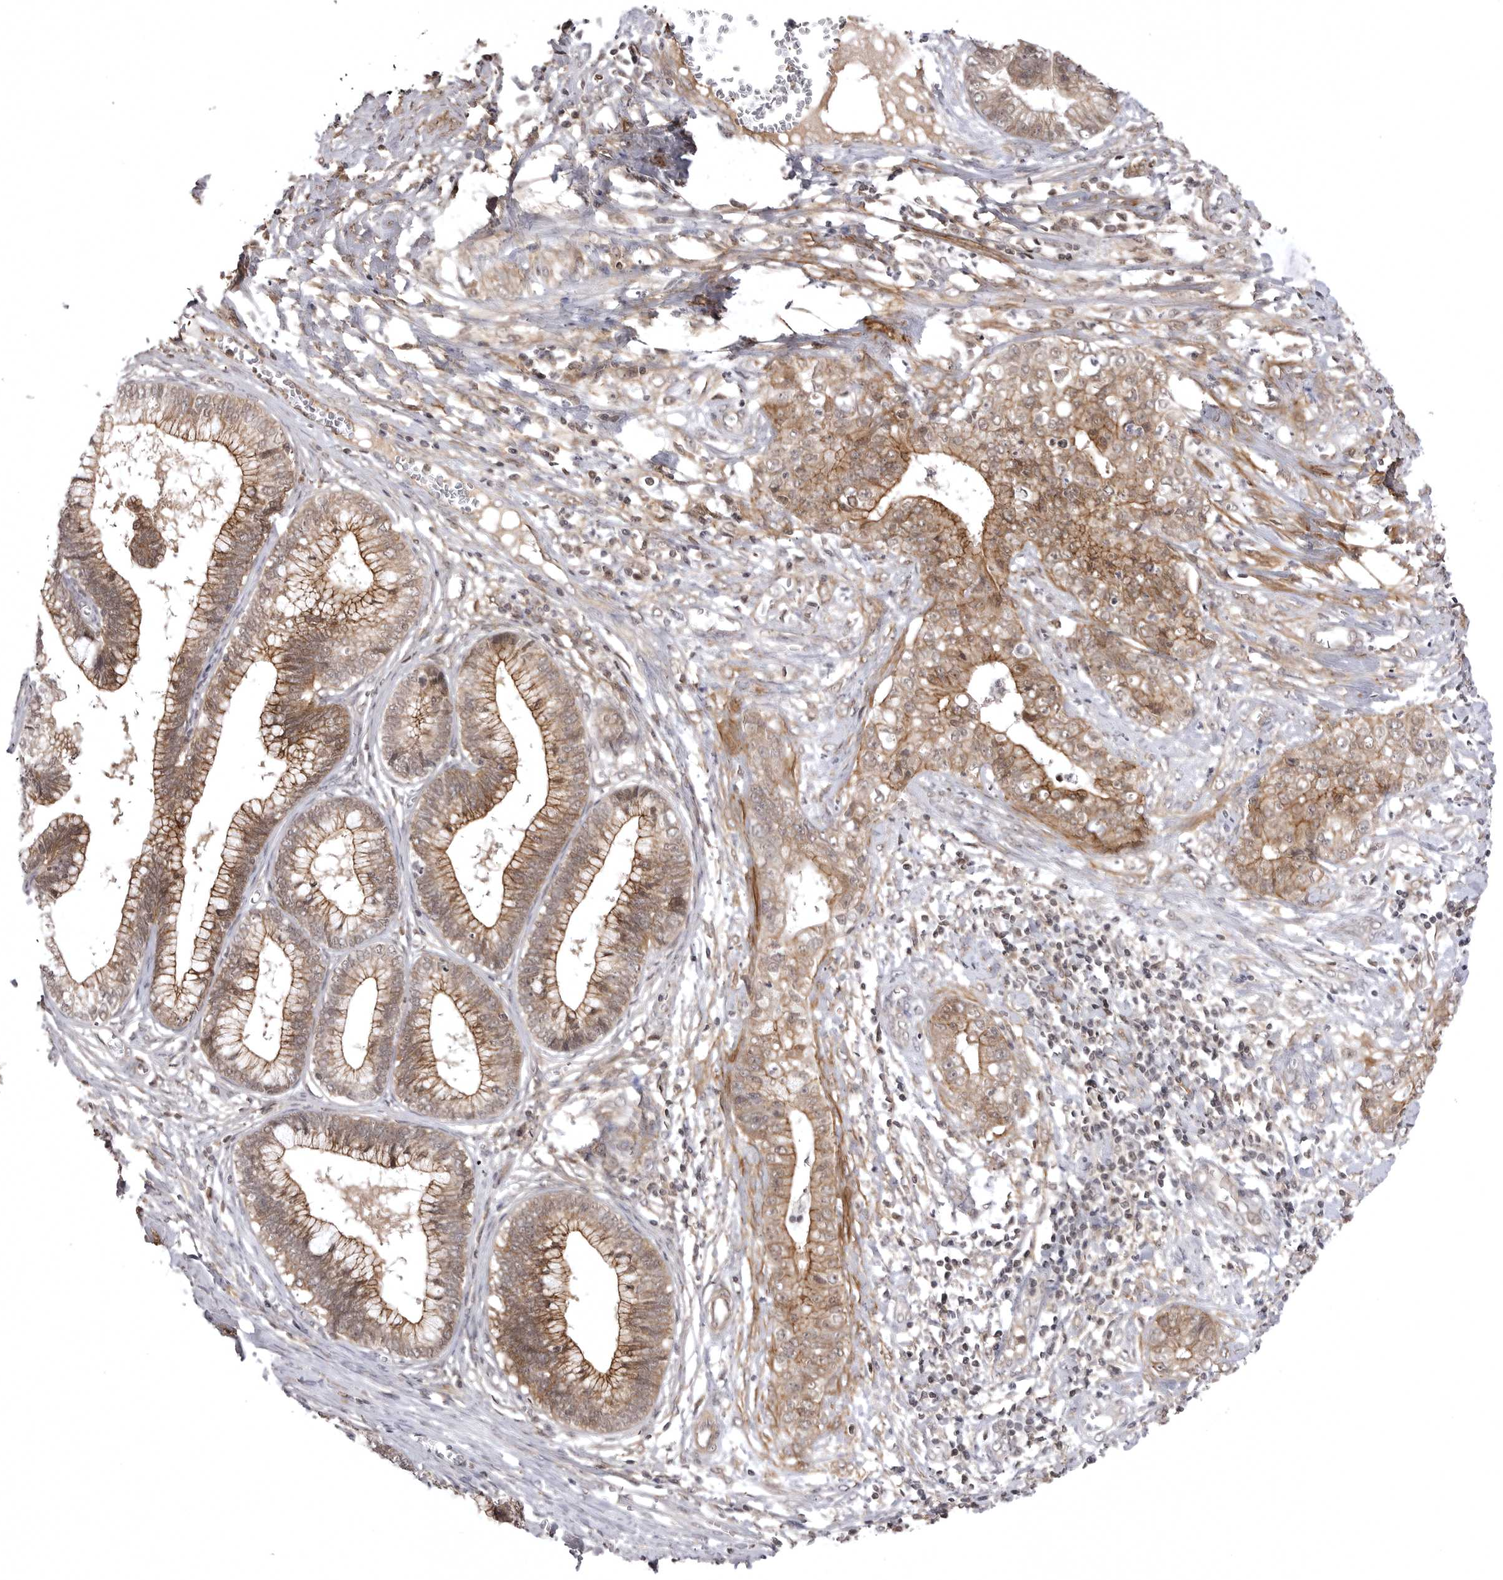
{"staining": {"intensity": "moderate", "quantity": "25%-75%", "location": "cytoplasmic/membranous"}, "tissue": "cervical cancer", "cell_type": "Tumor cells", "image_type": "cancer", "snomed": [{"axis": "morphology", "description": "Adenocarcinoma, NOS"}, {"axis": "topography", "description": "Cervix"}], "caption": "Human cervical cancer stained for a protein (brown) displays moderate cytoplasmic/membranous positive expression in approximately 25%-75% of tumor cells.", "gene": "SORBS1", "patient": {"sex": "female", "age": 44}}